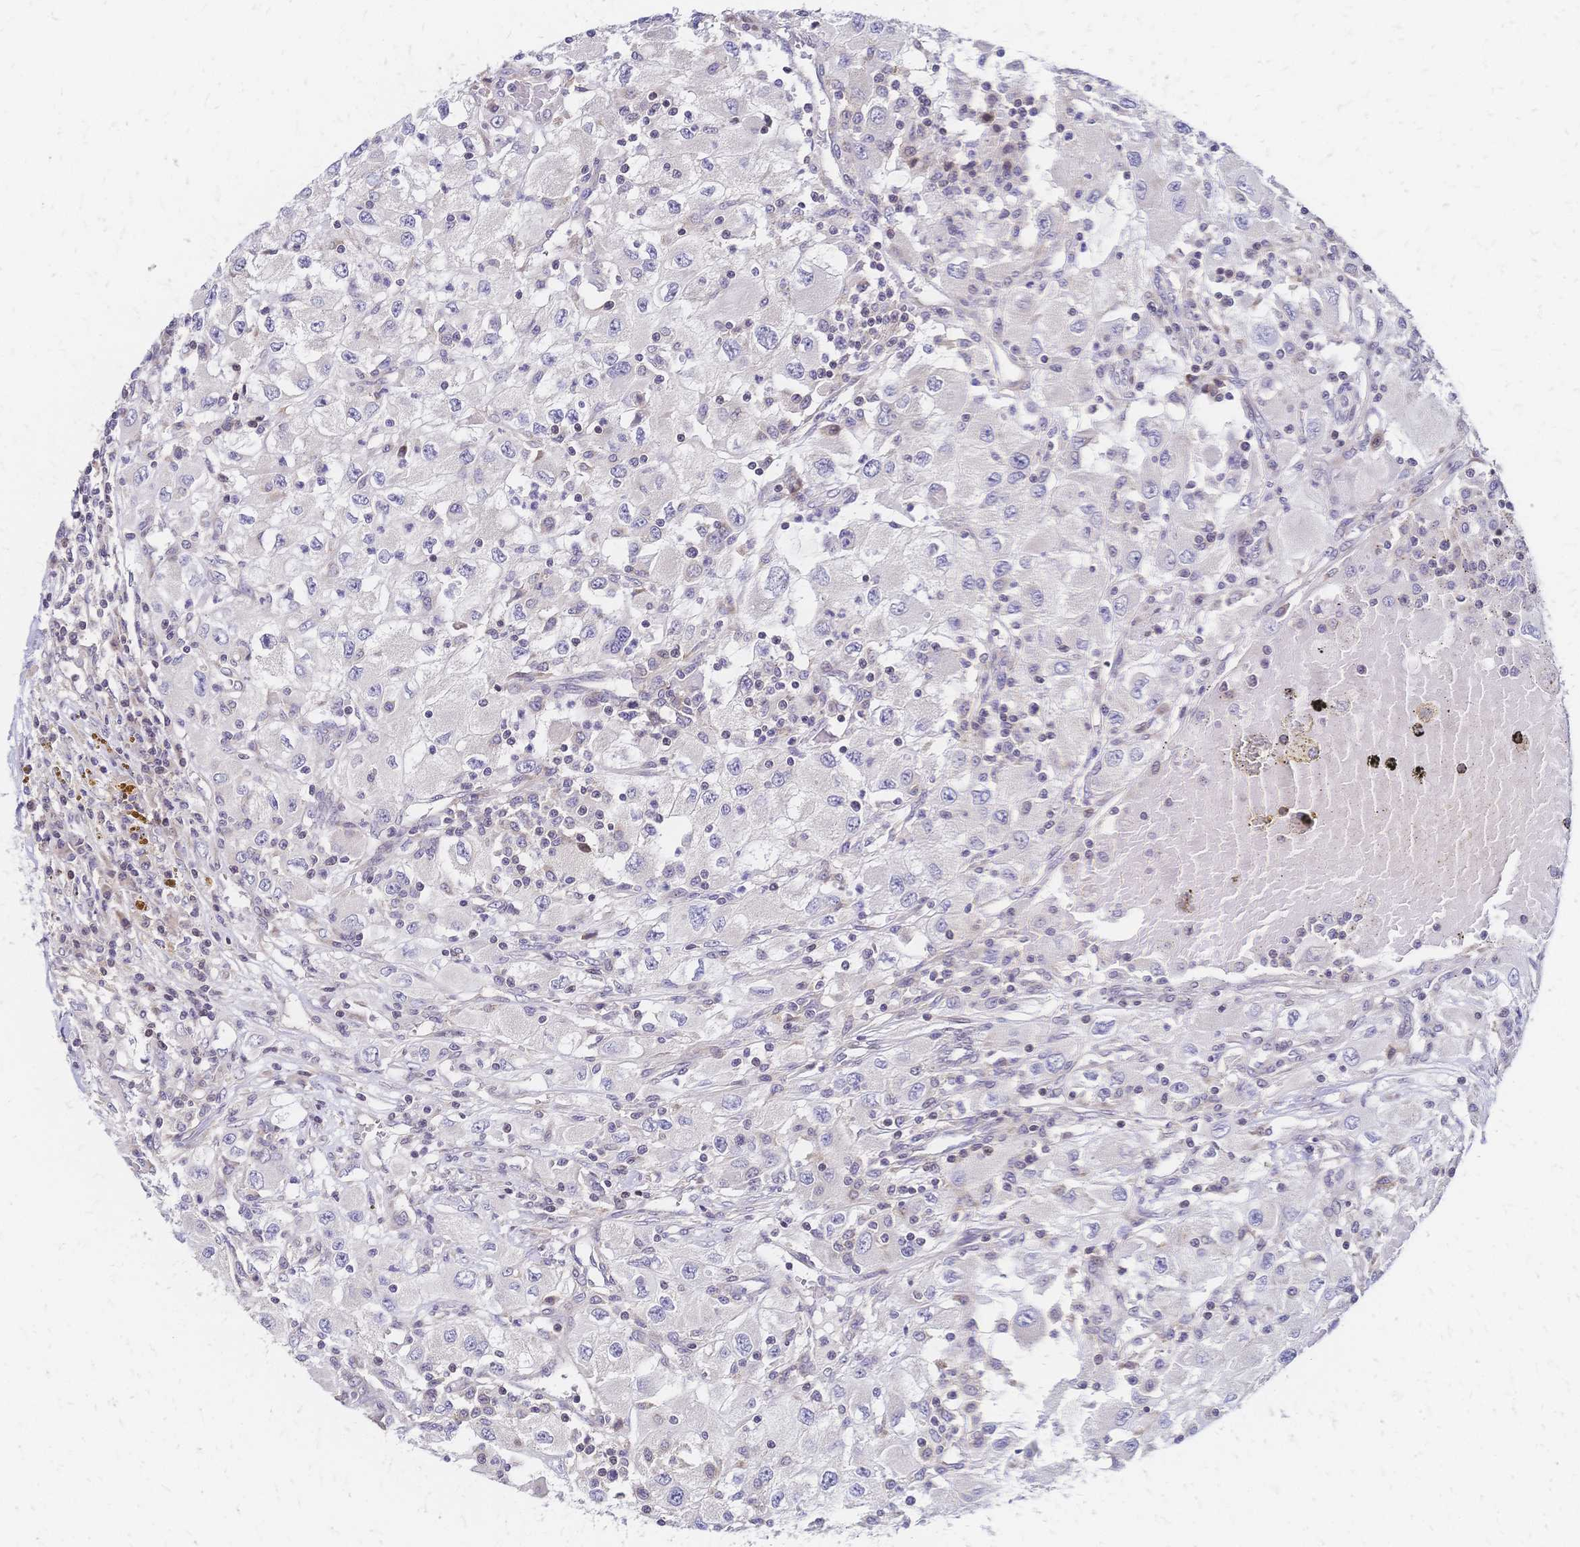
{"staining": {"intensity": "negative", "quantity": "none", "location": "none"}, "tissue": "renal cancer", "cell_type": "Tumor cells", "image_type": "cancer", "snomed": [{"axis": "morphology", "description": "Adenocarcinoma, NOS"}, {"axis": "topography", "description": "Kidney"}], "caption": "Tumor cells are negative for brown protein staining in renal cancer (adenocarcinoma).", "gene": "CBX7", "patient": {"sex": "female", "age": 67}}